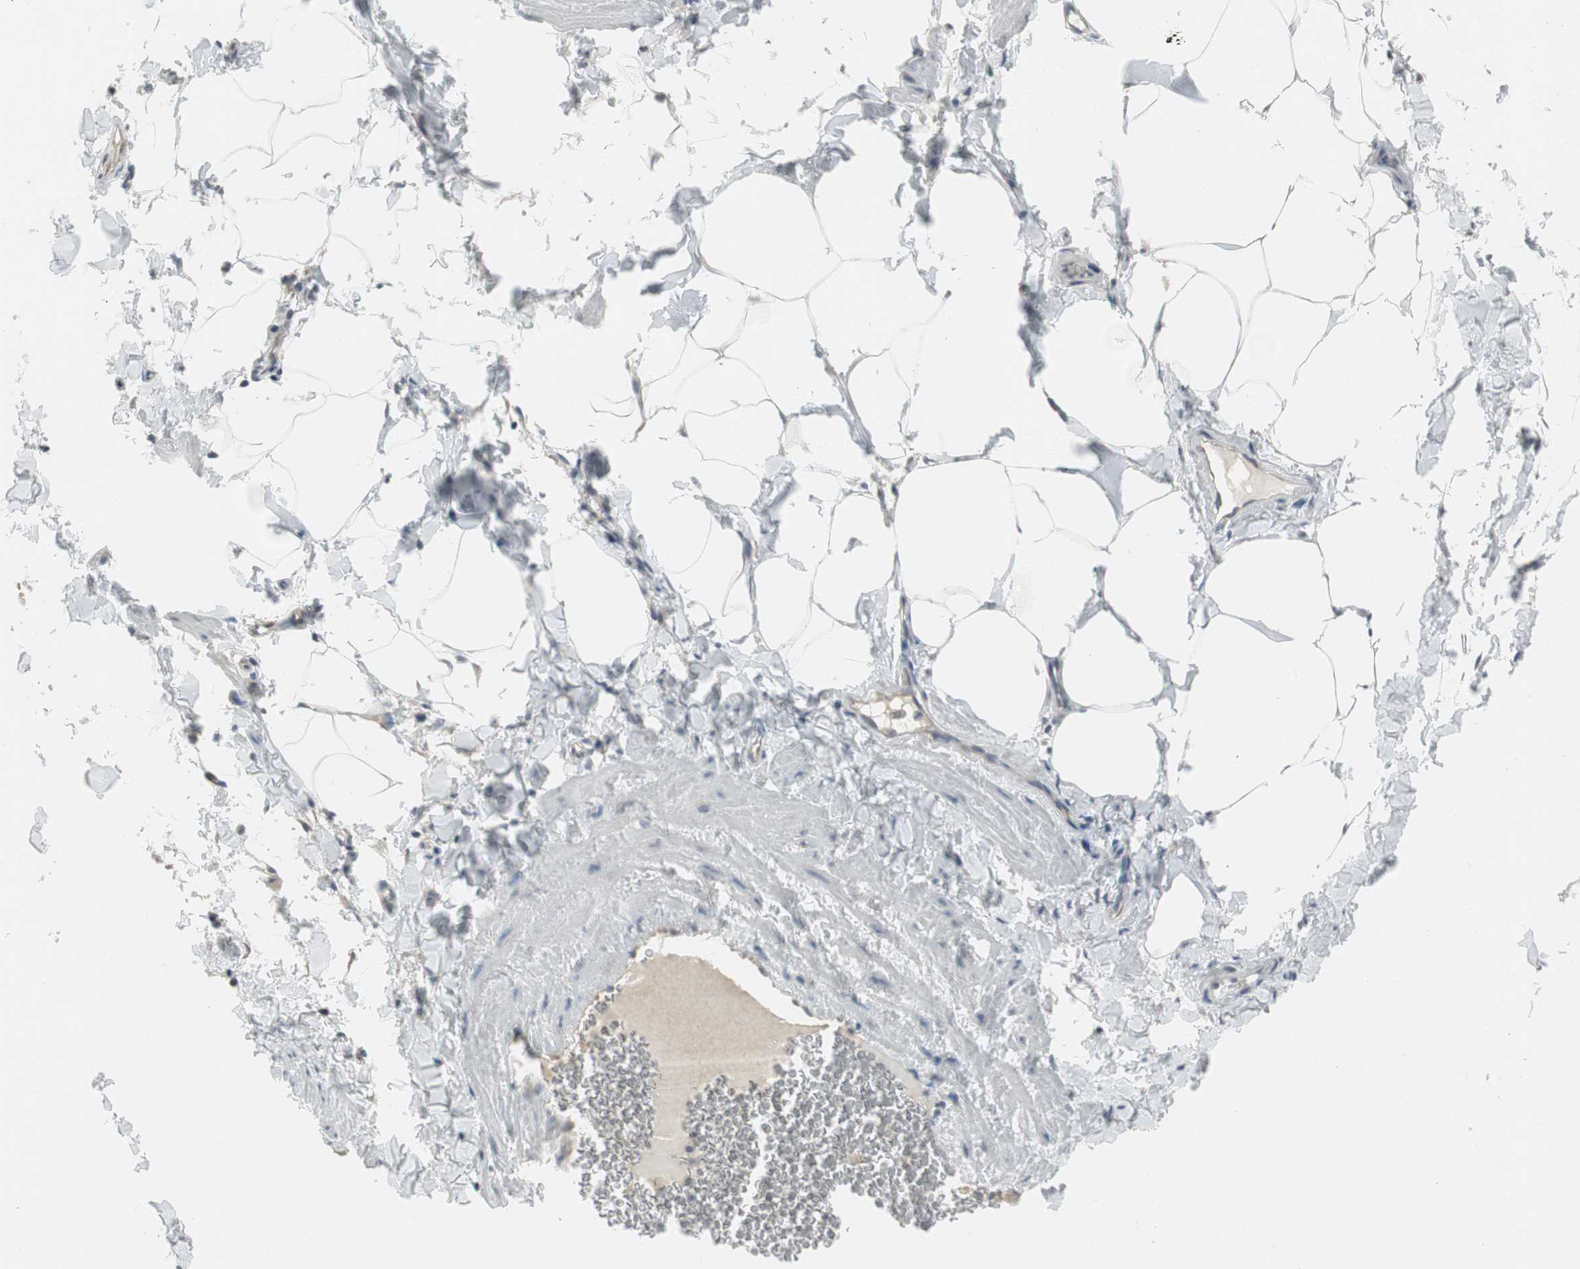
{"staining": {"intensity": "negative", "quantity": "none", "location": "none"}, "tissue": "adipose tissue", "cell_type": "Adipocytes", "image_type": "normal", "snomed": [{"axis": "morphology", "description": "Normal tissue, NOS"}, {"axis": "topography", "description": "Vascular tissue"}], "caption": "Adipose tissue stained for a protein using IHC demonstrates no positivity adipocytes.", "gene": "SPINK4", "patient": {"sex": "male", "age": 41}}